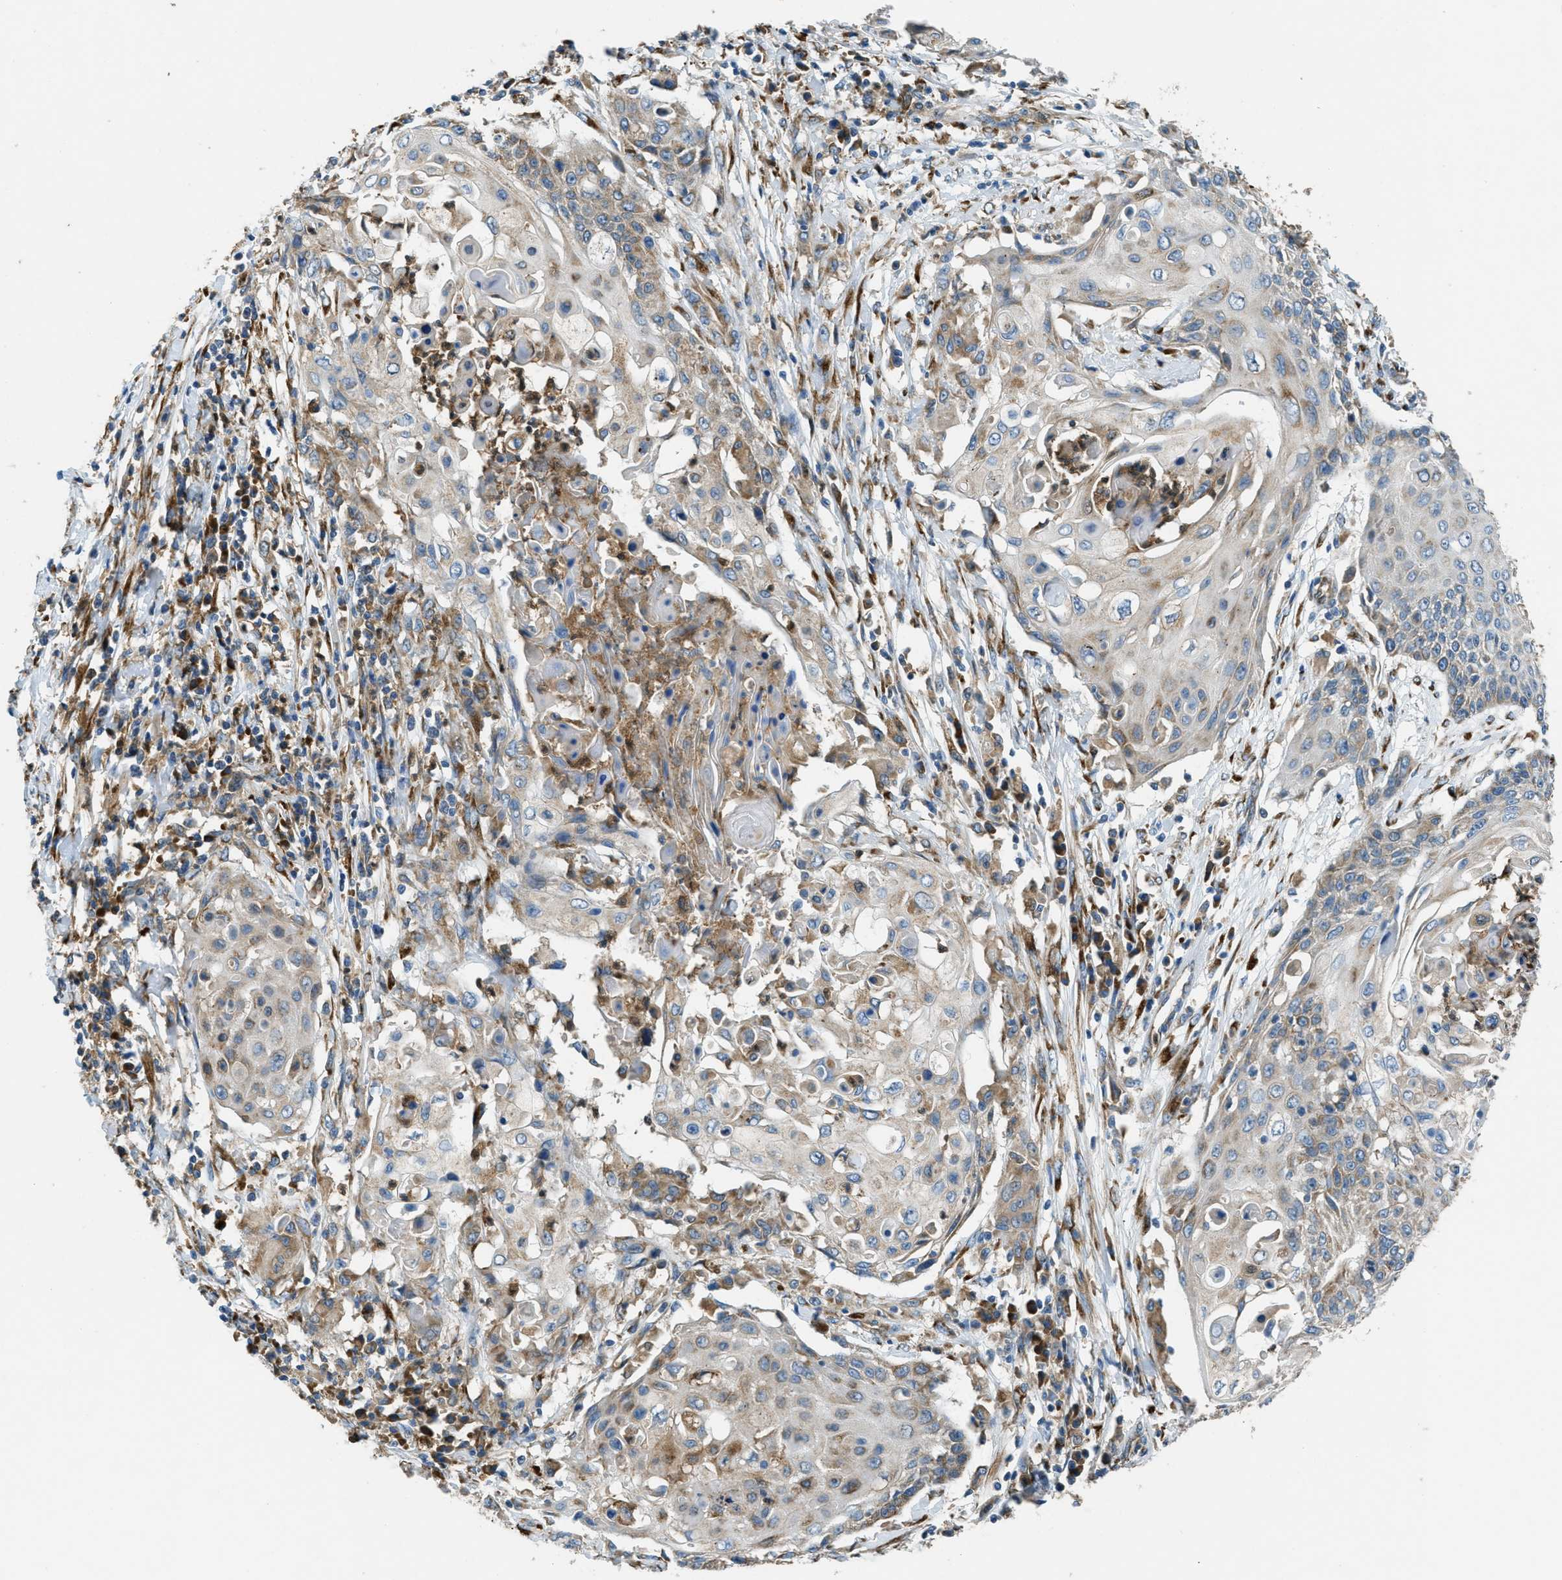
{"staining": {"intensity": "moderate", "quantity": "<25%", "location": "cytoplasmic/membranous"}, "tissue": "cervical cancer", "cell_type": "Tumor cells", "image_type": "cancer", "snomed": [{"axis": "morphology", "description": "Squamous cell carcinoma, NOS"}, {"axis": "topography", "description": "Cervix"}], "caption": "Protein analysis of squamous cell carcinoma (cervical) tissue shows moderate cytoplasmic/membranous positivity in about <25% of tumor cells.", "gene": "GIMAP8", "patient": {"sex": "female", "age": 39}}